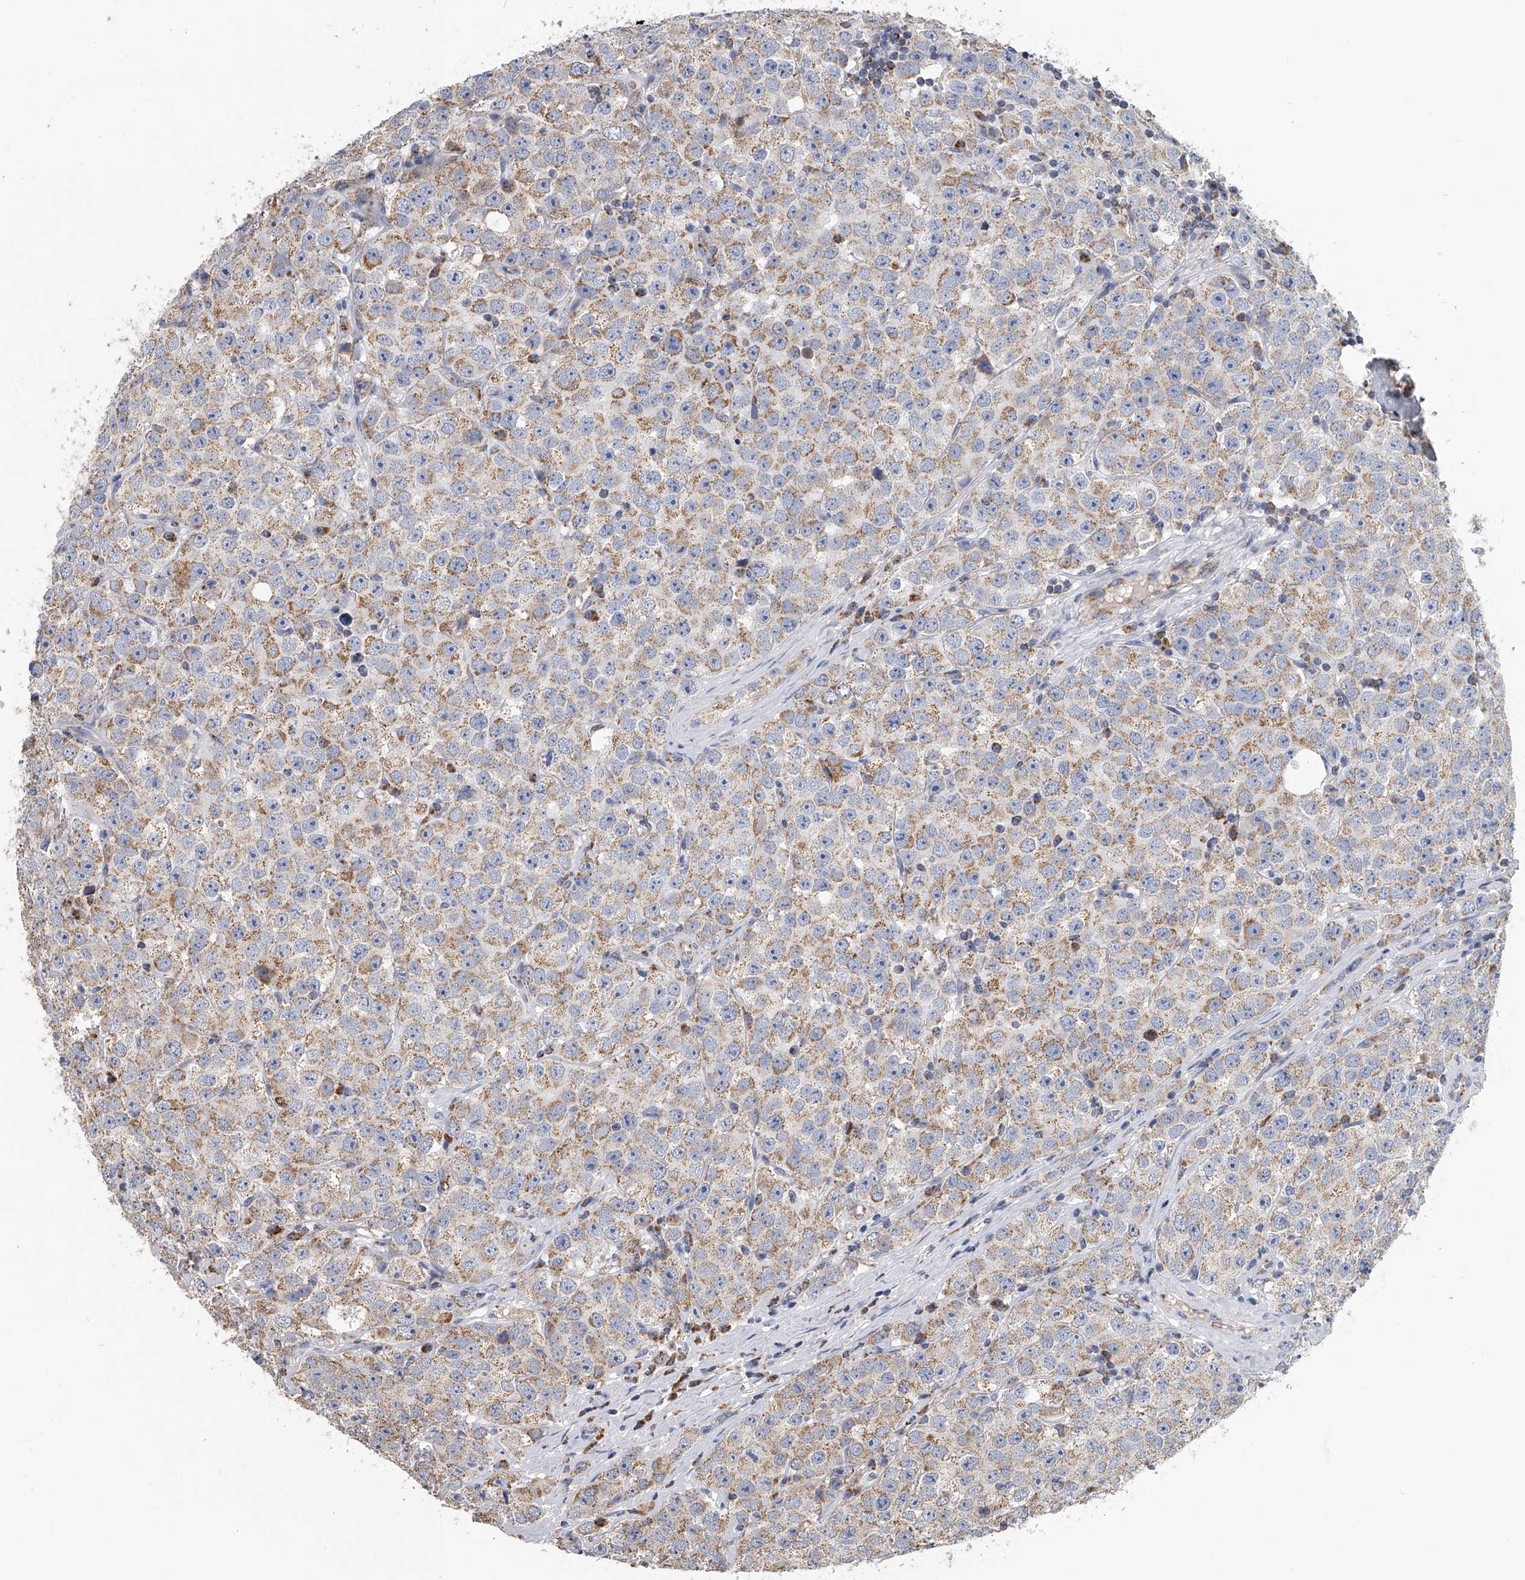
{"staining": {"intensity": "moderate", "quantity": "25%-75%", "location": "cytoplasmic/membranous"}, "tissue": "testis cancer", "cell_type": "Tumor cells", "image_type": "cancer", "snomed": [{"axis": "morphology", "description": "Seminoma, NOS"}, {"axis": "topography", "description": "Testis"}], "caption": "Immunohistochemical staining of human seminoma (testis) demonstrates medium levels of moderate cytoplasmic/membranous protein positivity in approximately 25%-75% of tumor cells. (brown staining indicates protein expression, while blue staining denotes nuclei).", "gene": "MRPL28", "patient": {"sex": "male", "age": 28}}